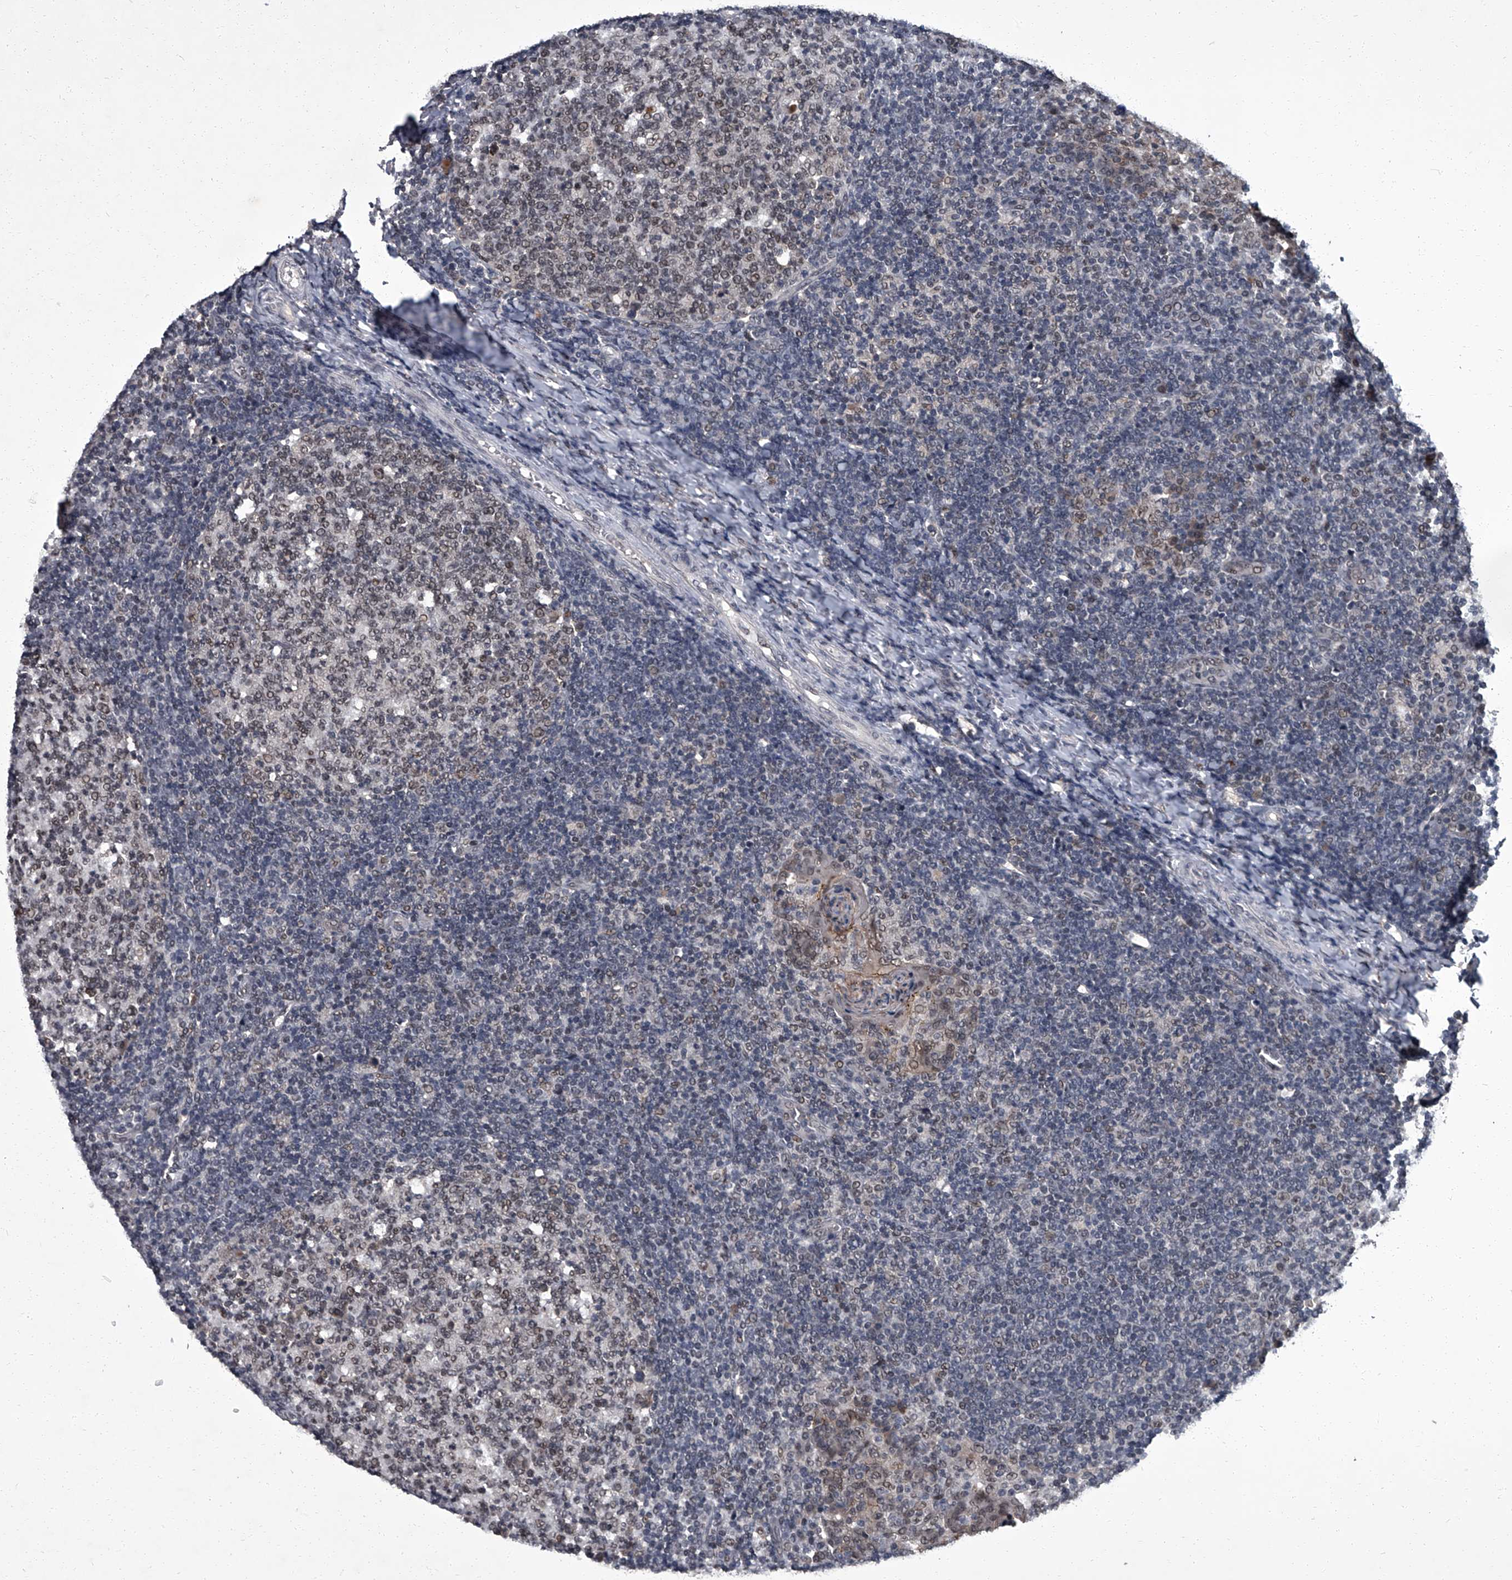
{"staining": {"intensity": "weak", "quantity": "25%-75%", "location": "nuclear"}, "tissue": "tonsil", "cell_type": "Germinal center cells", "image_type": "normal", "snomed": [{"axis": "morphology", "description": "Normal tissue, NOS"}, {"axis": "topography", "description": "Tonsil"}], "caption": "The immunohistochemical stain labels weak nuclear expression in germinal center cells of benign tonsil.", "gene": "ZNF518B", "patient": {"sex": "female", "age": 19}}